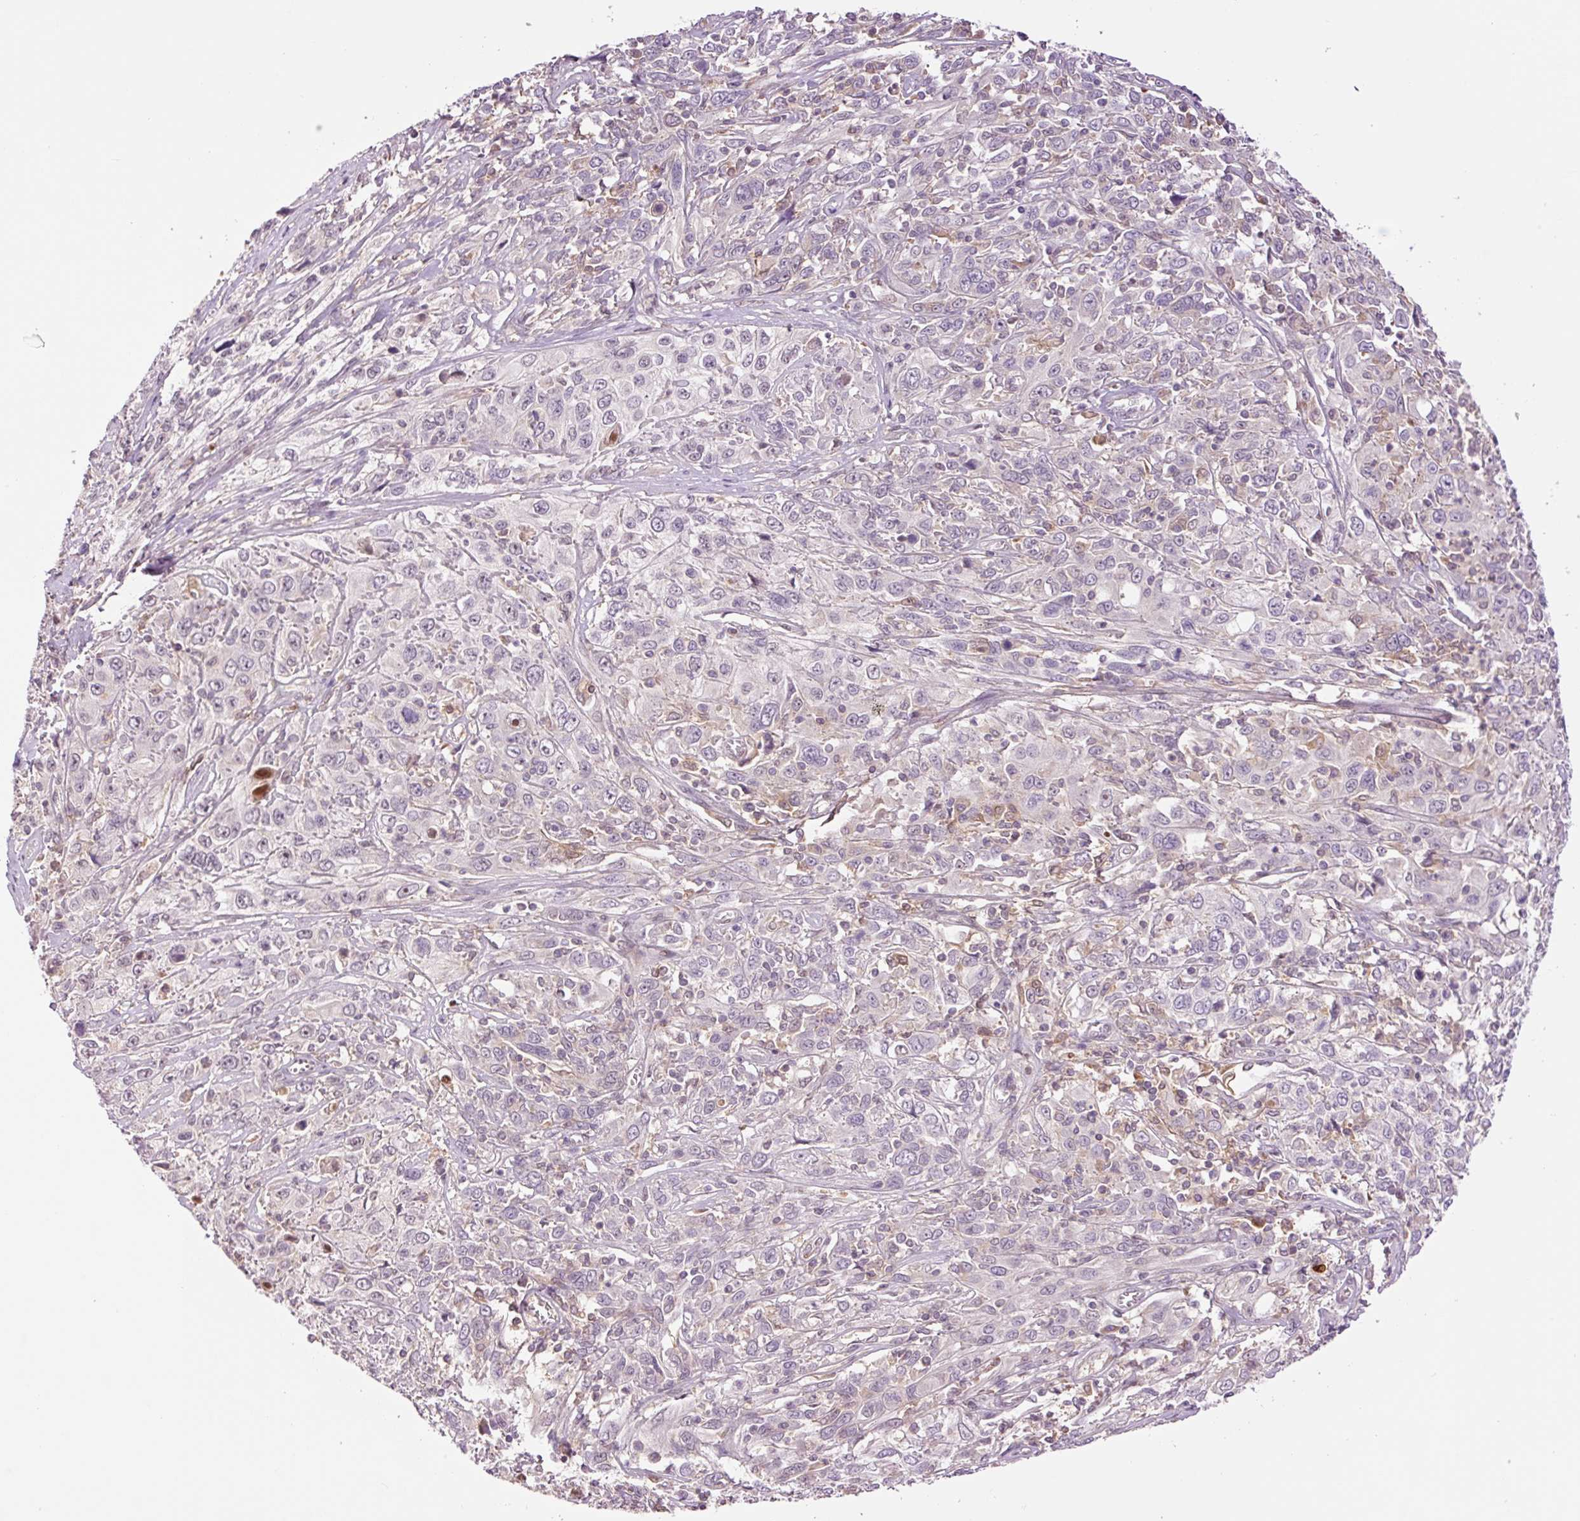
{"staining": {"intensity": "negative", "quantity": "none", "location": "none"}, "tissue": "cervical cancer", "cell_type": "Tumor cells", "image_type": "cancer", "snomed": [{"axis": "morphology", "description": "Squamous cell carcinoma, NOS"}, {"axis": "topography", "description": "Cervix"}], "caption": "An immunohistochemistry (IHC) image of cervical cancer is shown. There is no staining in tumor cells of cervical cancer.", "gene": "DPPA4", "patient": {"sex": "female", "age": 46}}